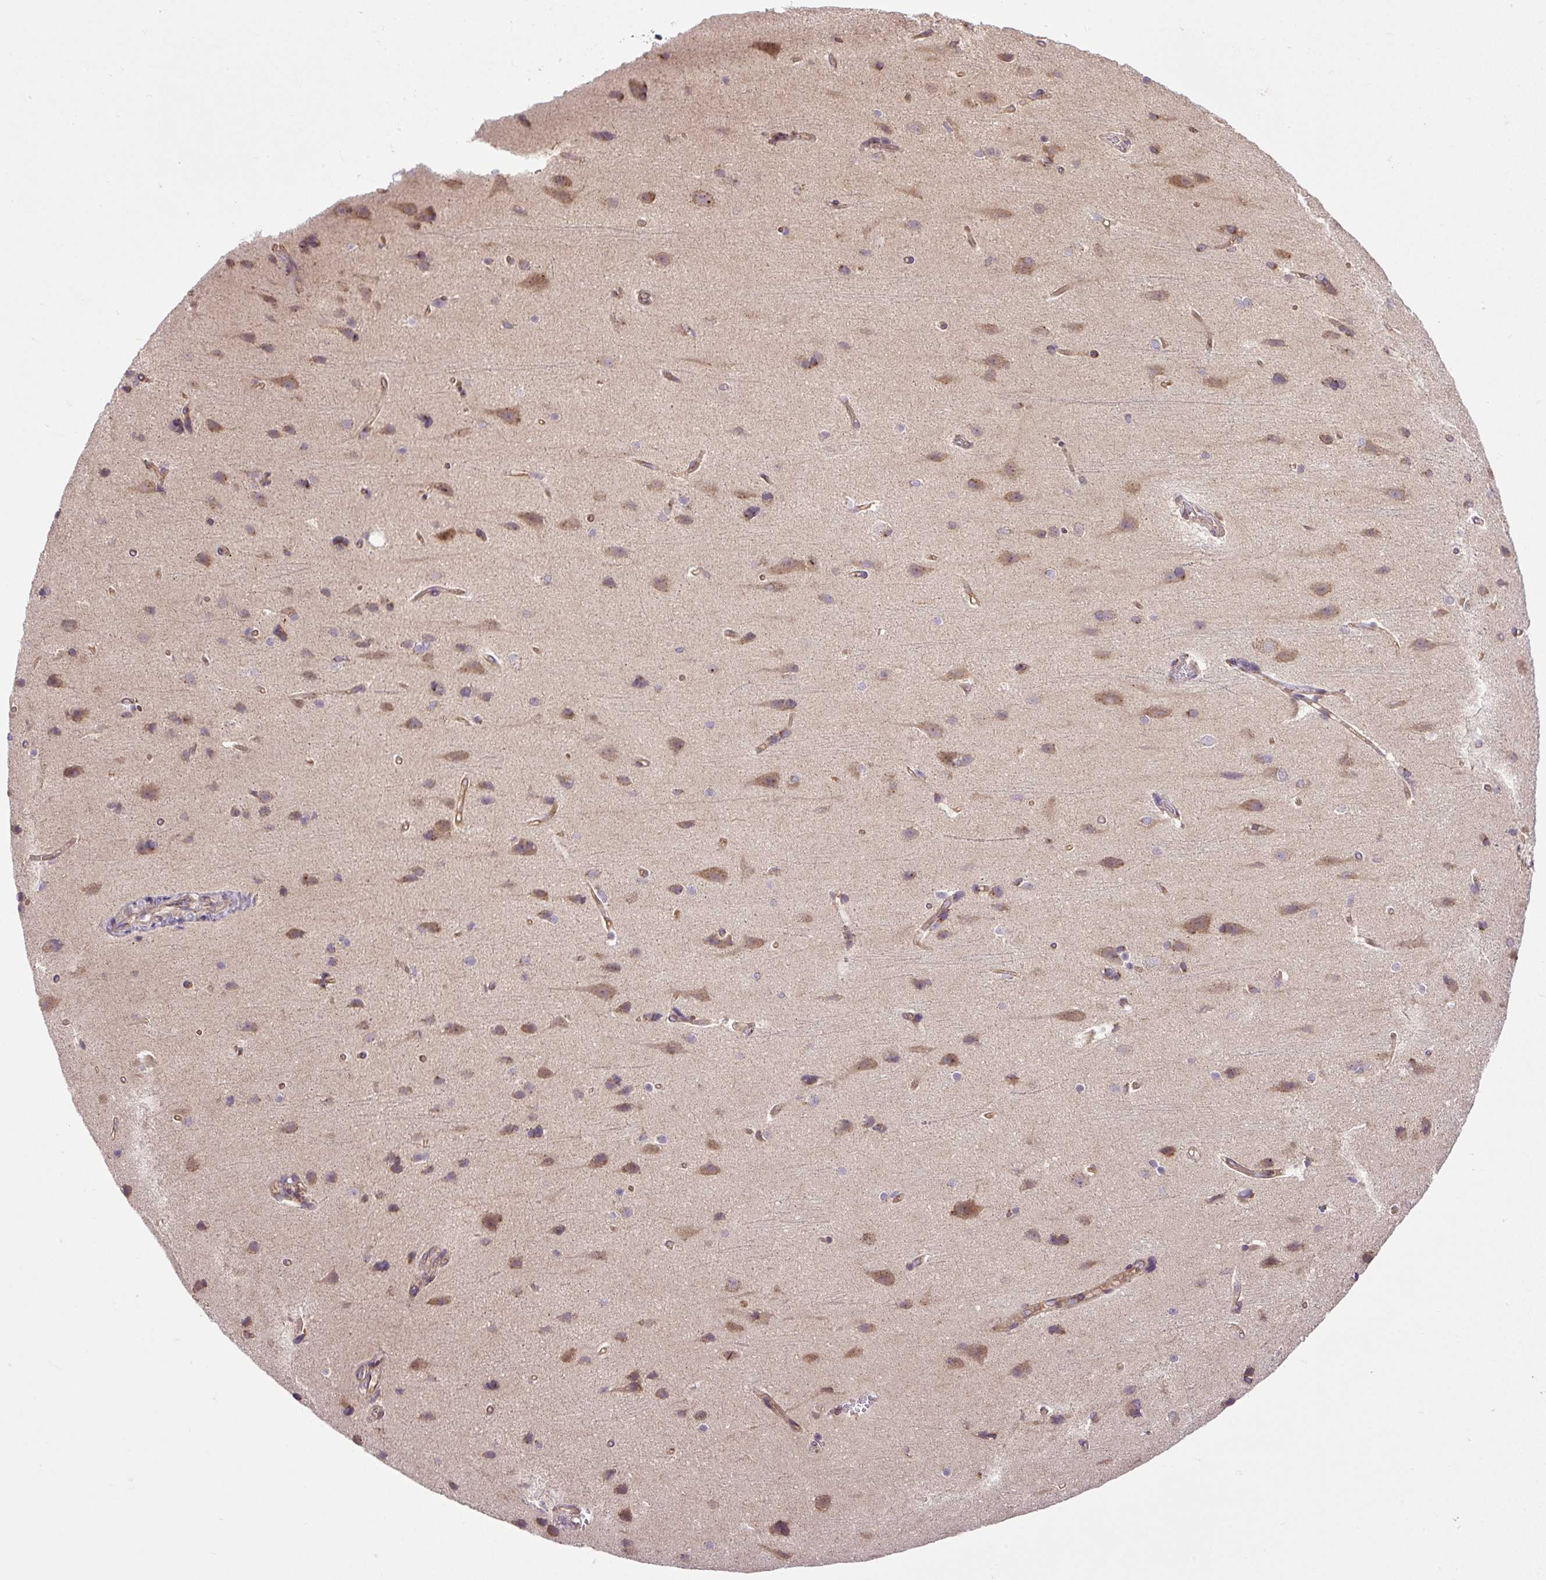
{"staining": {"intensity": "moderate", "quantity": ">75%", "location": "cytoplasmic/membranous"}, "tissue": "cerebral cortex", "cell_type": "Endothelial cells", "image_type": "normal", "snomed": [{"axis": "morphology", "description": "Normal tissue, NOS"}, {"axis": "topography", "description": "Cerebral cortex"}], "caption": "DAB (3,3'-diaminobenzidine) immunohistochemical staining of benign human cerebral cortex reveals moderate cytoplasmic/membranous protein positivity in approximately >75% of endothelial cells.", "gene": "ZNF547", "patient": {"sex": "male", "age": 37}}